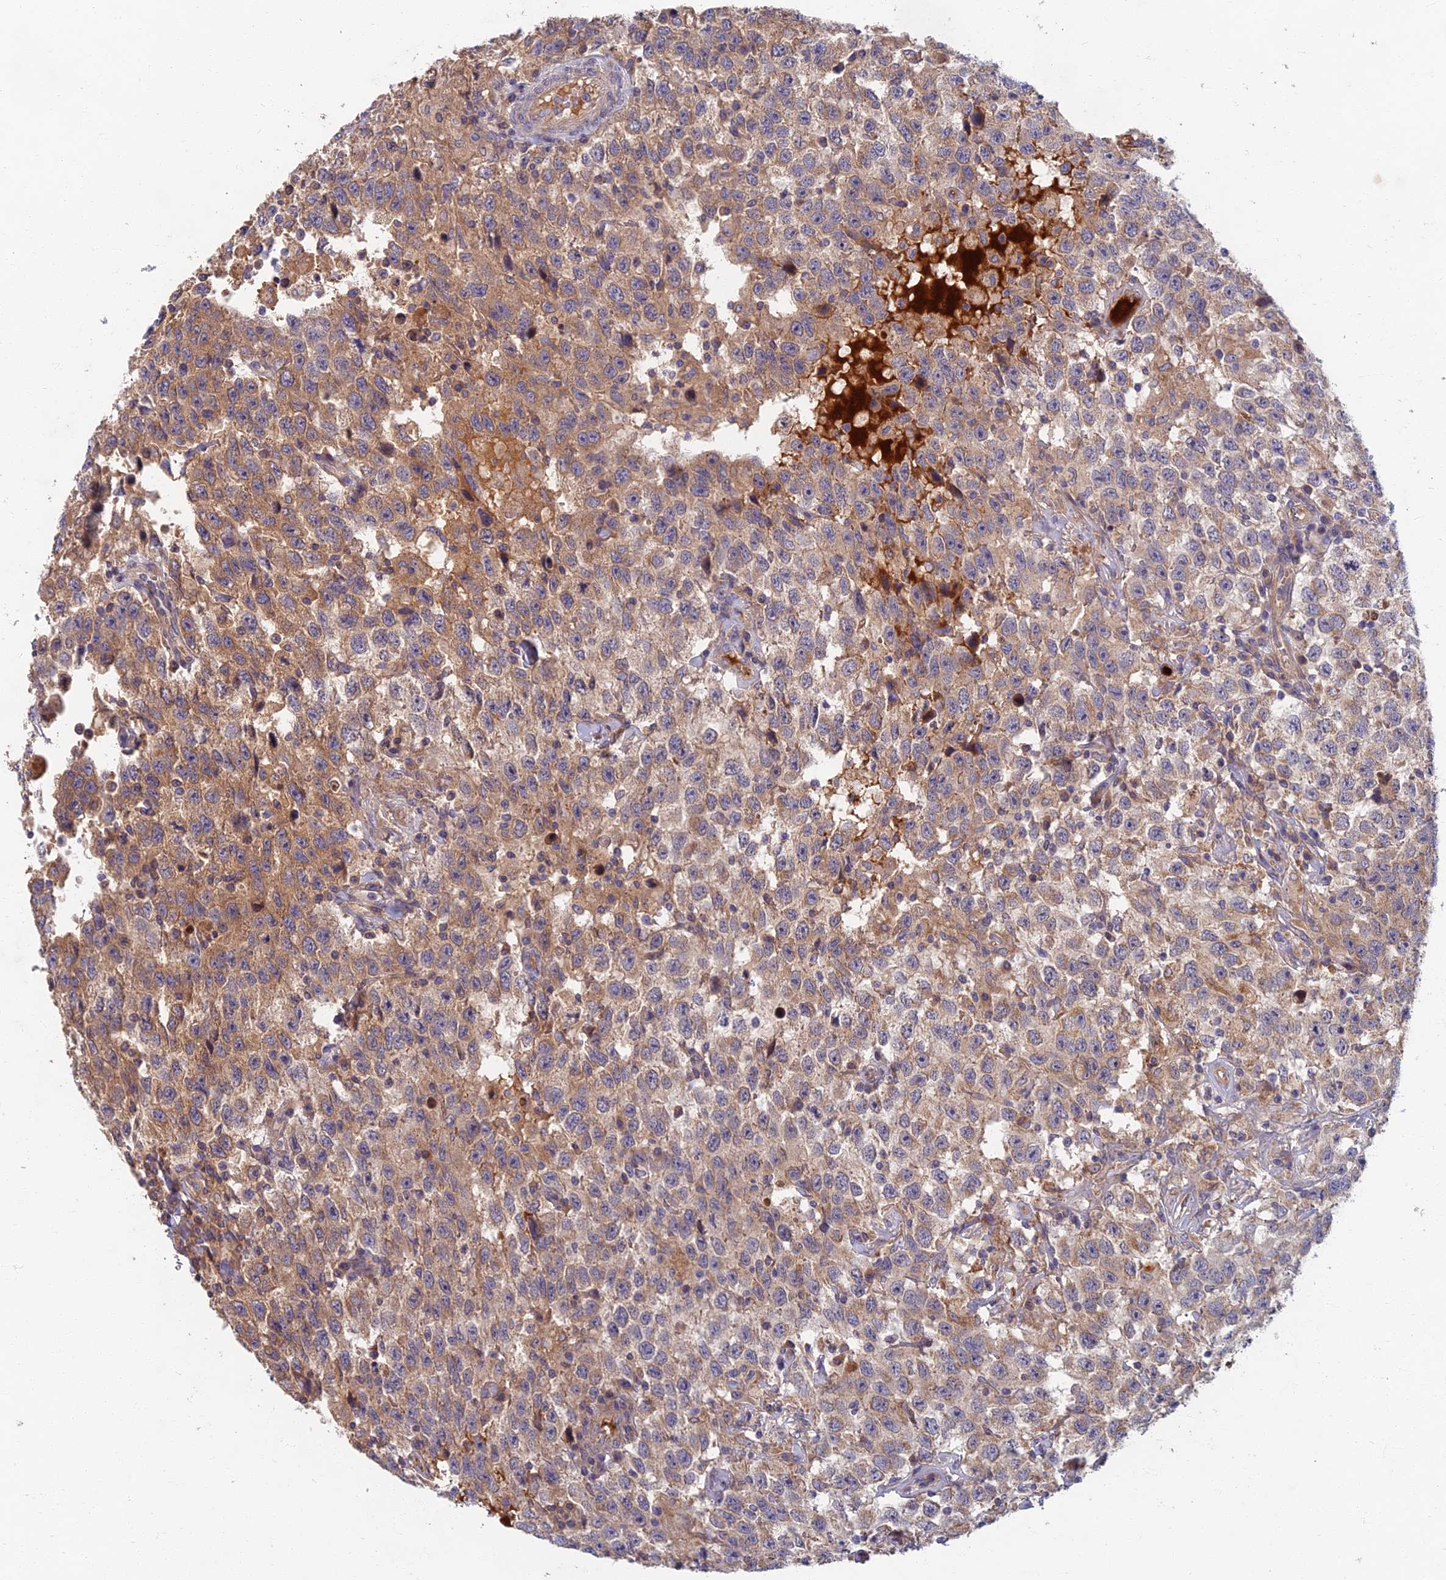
{"staining": {"intensity": "weak", "quantity": ">75%", "location": "cytoplasmic/membranous"}, "tissue": "testis cancer", "cell_type": "Tumor cells", "image_type": "cancer", "snomed": [{"axis": "morphology", "description": "Seminoma, NOS"}, {"axis": "topography", "description": "Testis"}], "caption": "Protein staining of testis cancer tissue demonstrates weak cytoplasmic/membranous expression in approximately >75% of tumor cells. The staining was performed using DAB (3,3'-diaminobenzidine) to visualize the protein expression in brown, while the nuclei were stained in blue with hematoxylin (Magnification: 20x).", "gene": "SOGA1", "patient": {"sex": "male", "age": 41}}